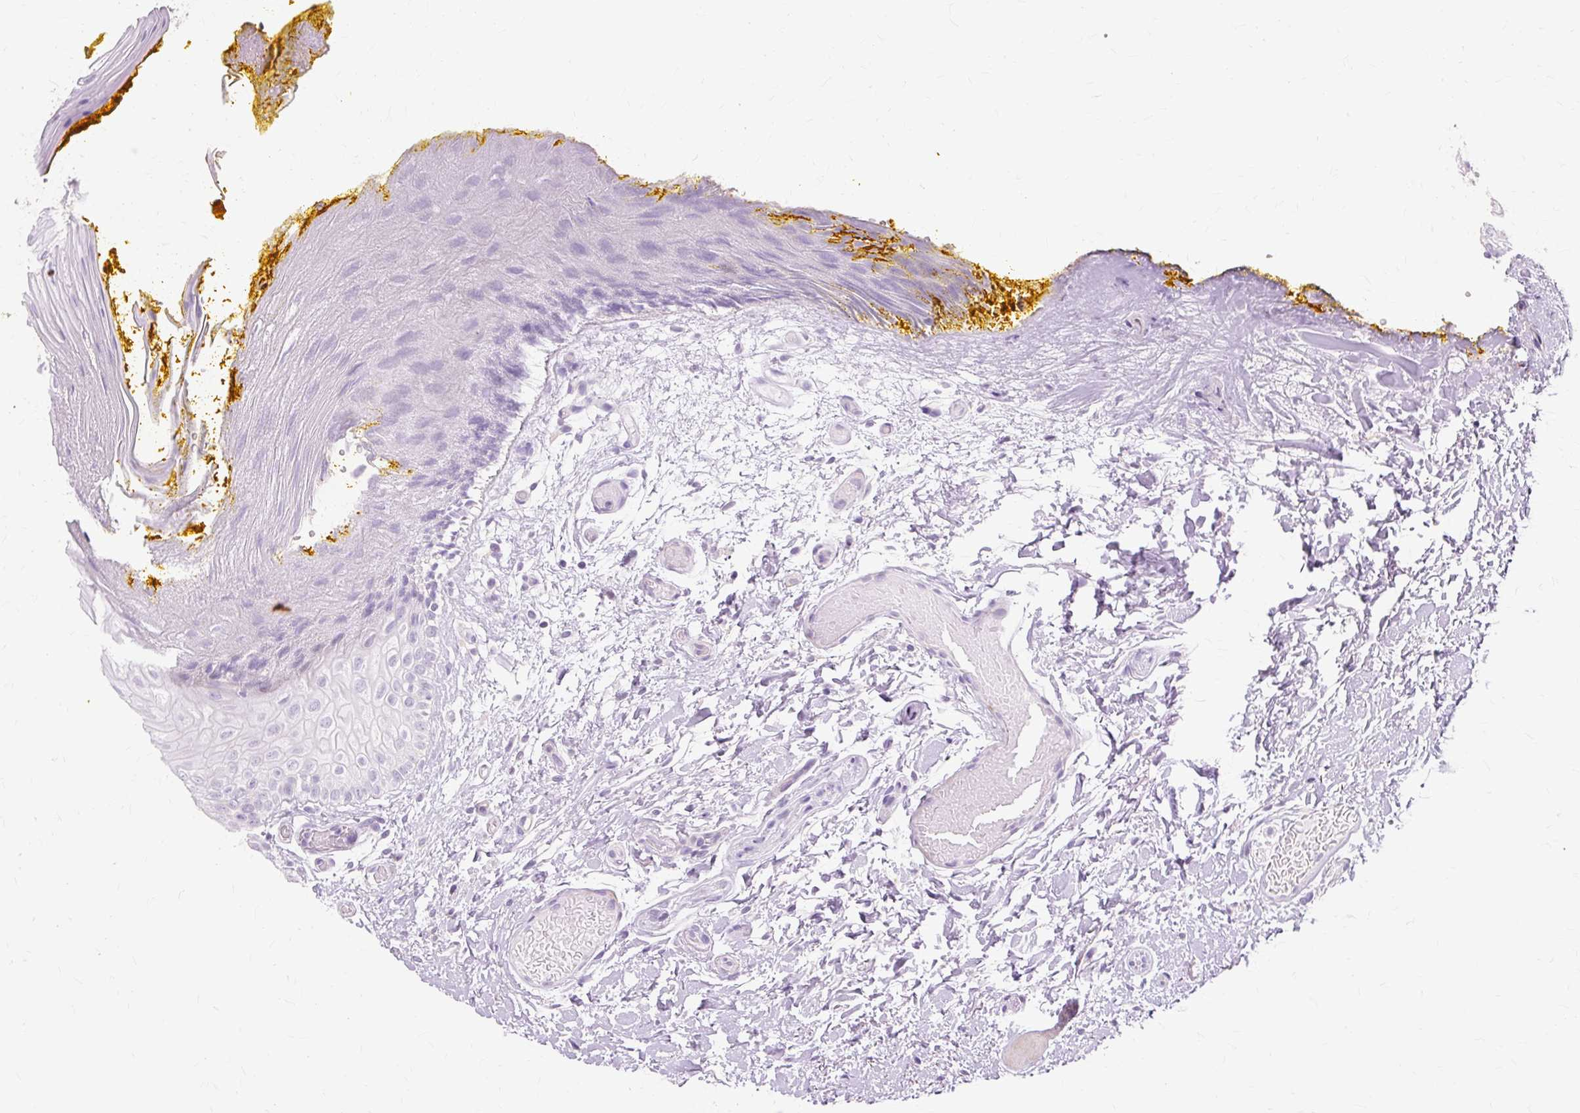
{"staining": {"intensity": "negative", "quantity": "none", "location": "none"}, "tissue": "oral mucosa", "cell_type": "Squamous epithelial cells", "image_type": "normal", "snomed": [{"axis": "morphology", "description": "Normal tissue, NOS"}, {"axis": "topography", "description": "Oral tissue"}, {"axis": "topography", "description": "Tounge, NOS"}], "caption": "Oral mucosa was stained to show a protein in brown. There is no significant expression in squamous epithelial cells. (Stains: DAB (3,3'-diaminobenzidine) immunohistochemistry with hematoxylin counter stain, Microscopy: brightfield microscopy at high magnification).", "gene": "IRX2", "patient": {"sex": "female", "age": 60}}